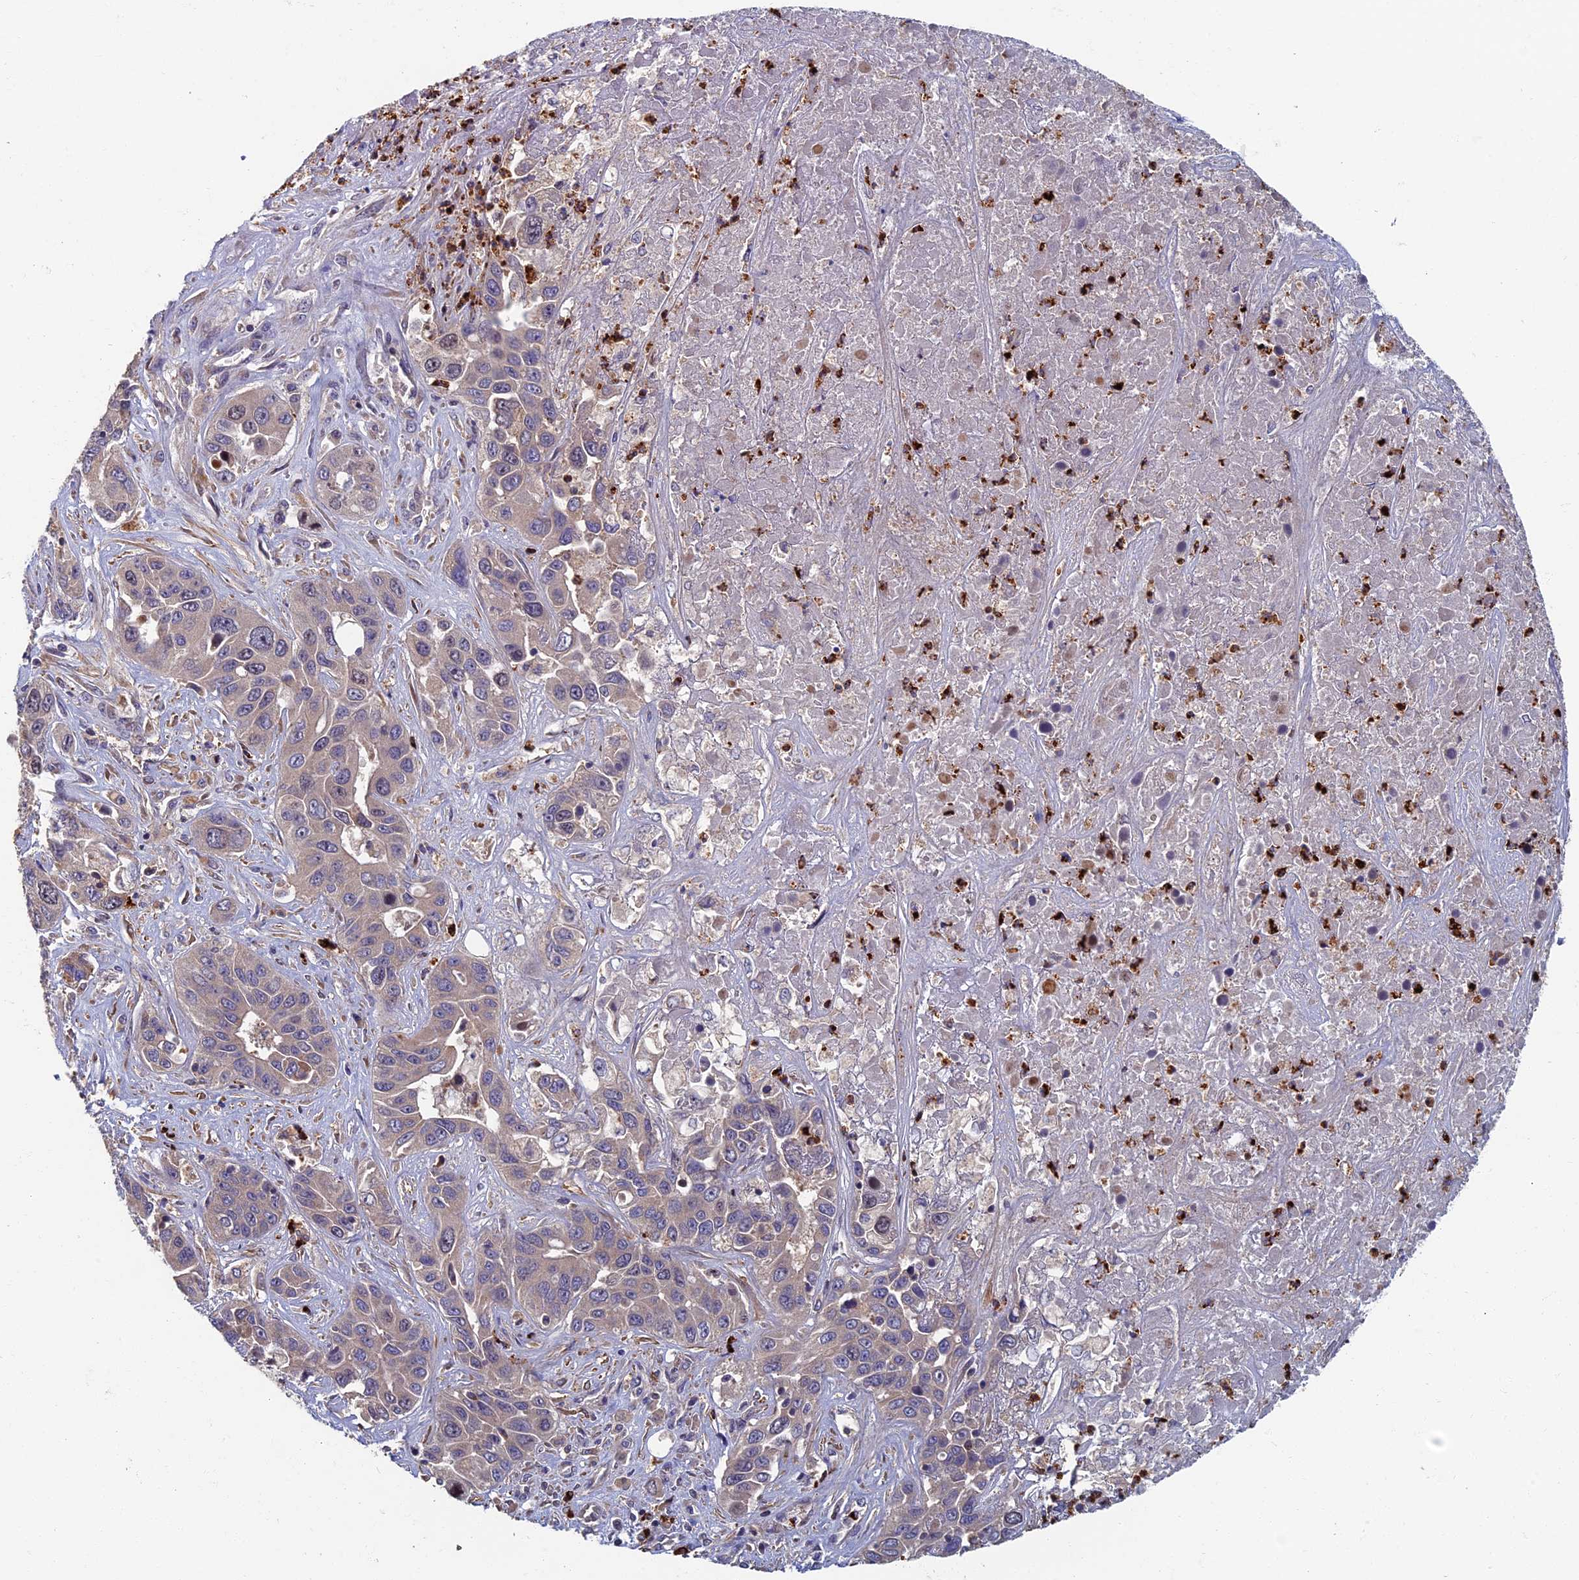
{"staining": {"intensity": "weak", "quantity": "<25%", "location": "cytoplasmic/membranous"}, "tissue": "liver cancer", "cell_type": "Tumor cells", "image_type": "cancer", "snomed": [{"axis": "morphology", "description": "Cholangiocarcinoma"}, {"axis": "topography", "description": "Liver"}], "caption": "Liver cancer stained for a protein using immunohistochemistry shows no staining tumor cells.", "gene": "TNK2", "patient": {"sex": "female", "age": 52}}